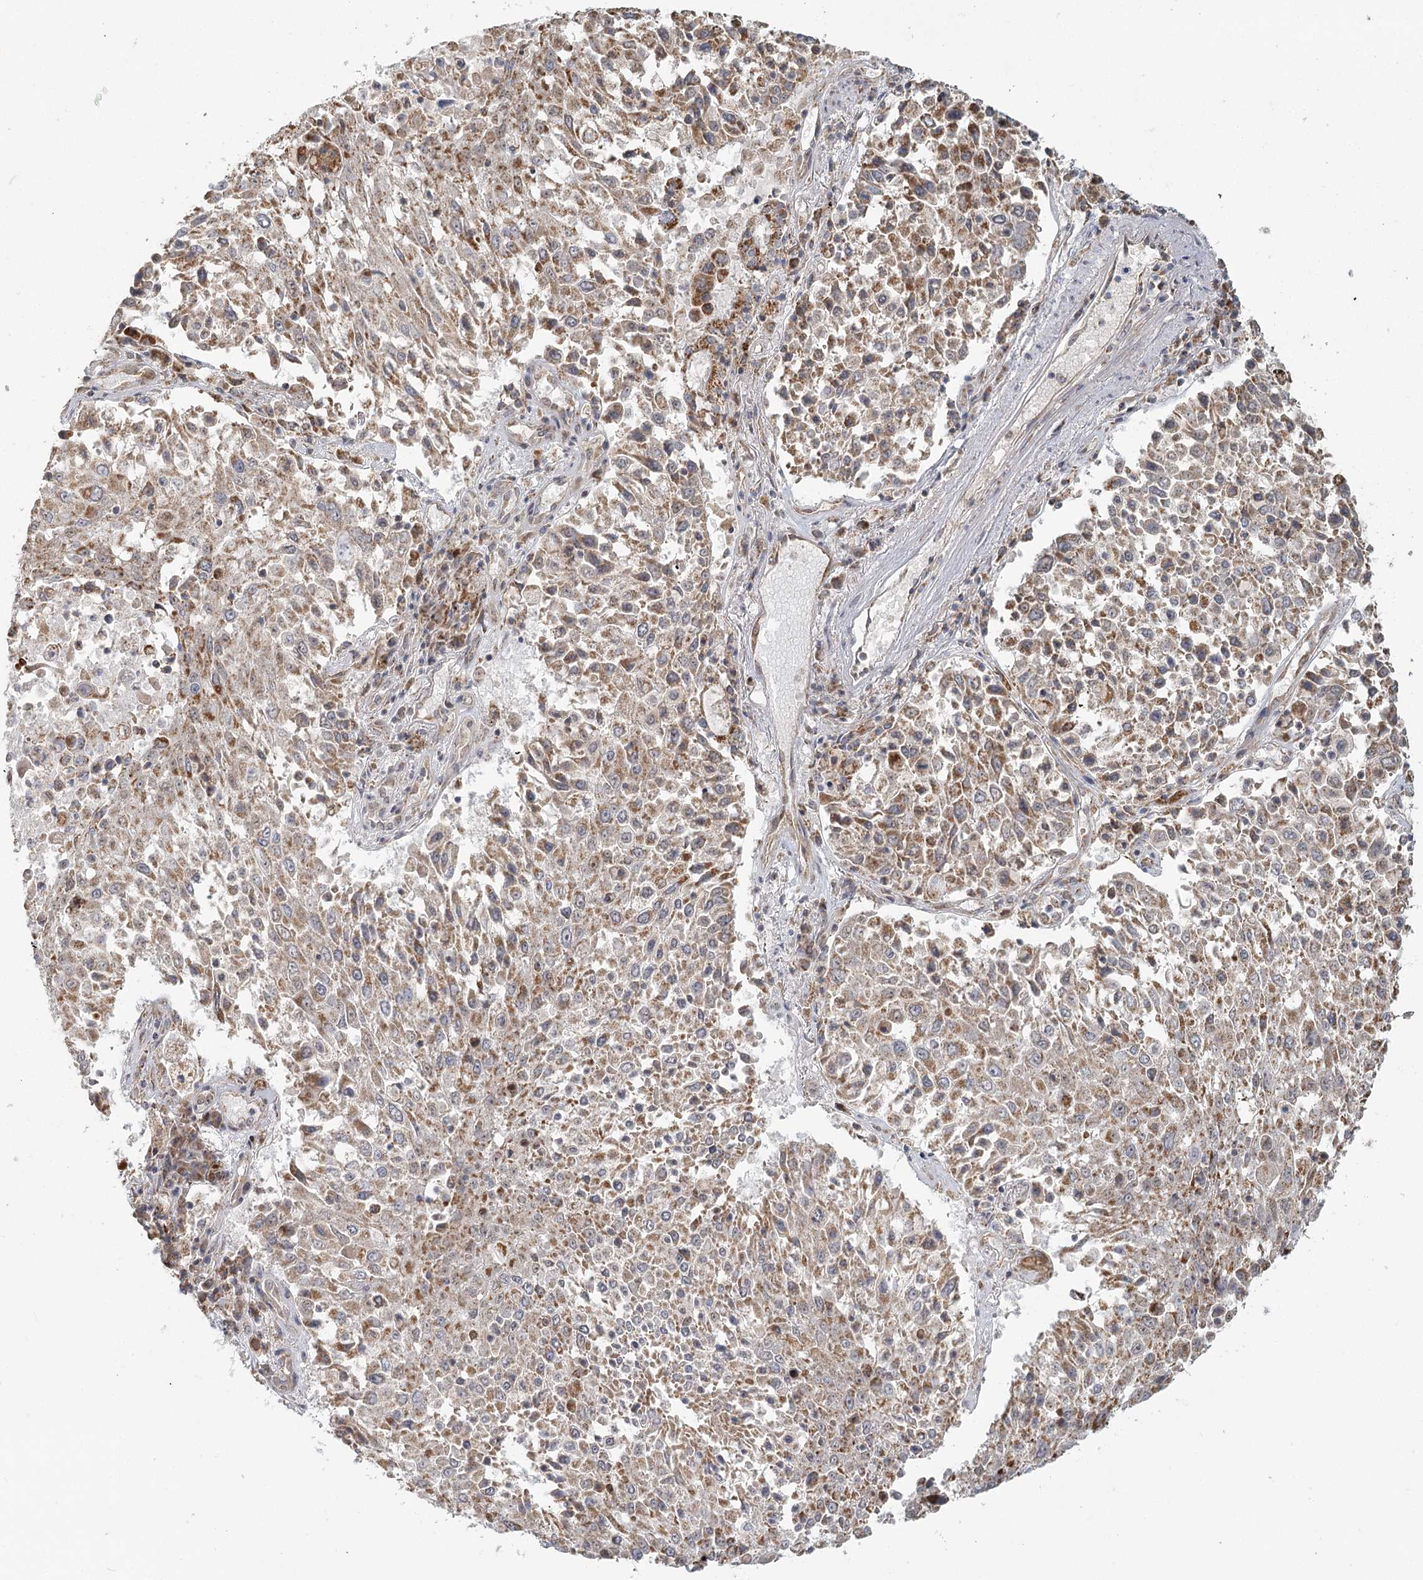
{"staining": {"intensity": "moderate", "quantity": "25%-75%", "location": "cytoplasmic/membranous"}, "tissue": "lung cancer", "cell_type": "Tumor cells", "image_type": "cancer", "snomed": [{"axis": "morphology", "description": "Squamous cell carcinoma, NOS"}, {"axis": "topography", "description": "Lung"}], "caption": "There is medium levels of moderate cytoplasmic/membranous staining in tumor cells of lung cancer (squamous cell carcinoma), as demonstrated by immunohistochemical staining (brown color).", "gene": "LACTB", "patient": {"sex": "male", "age": 65}}